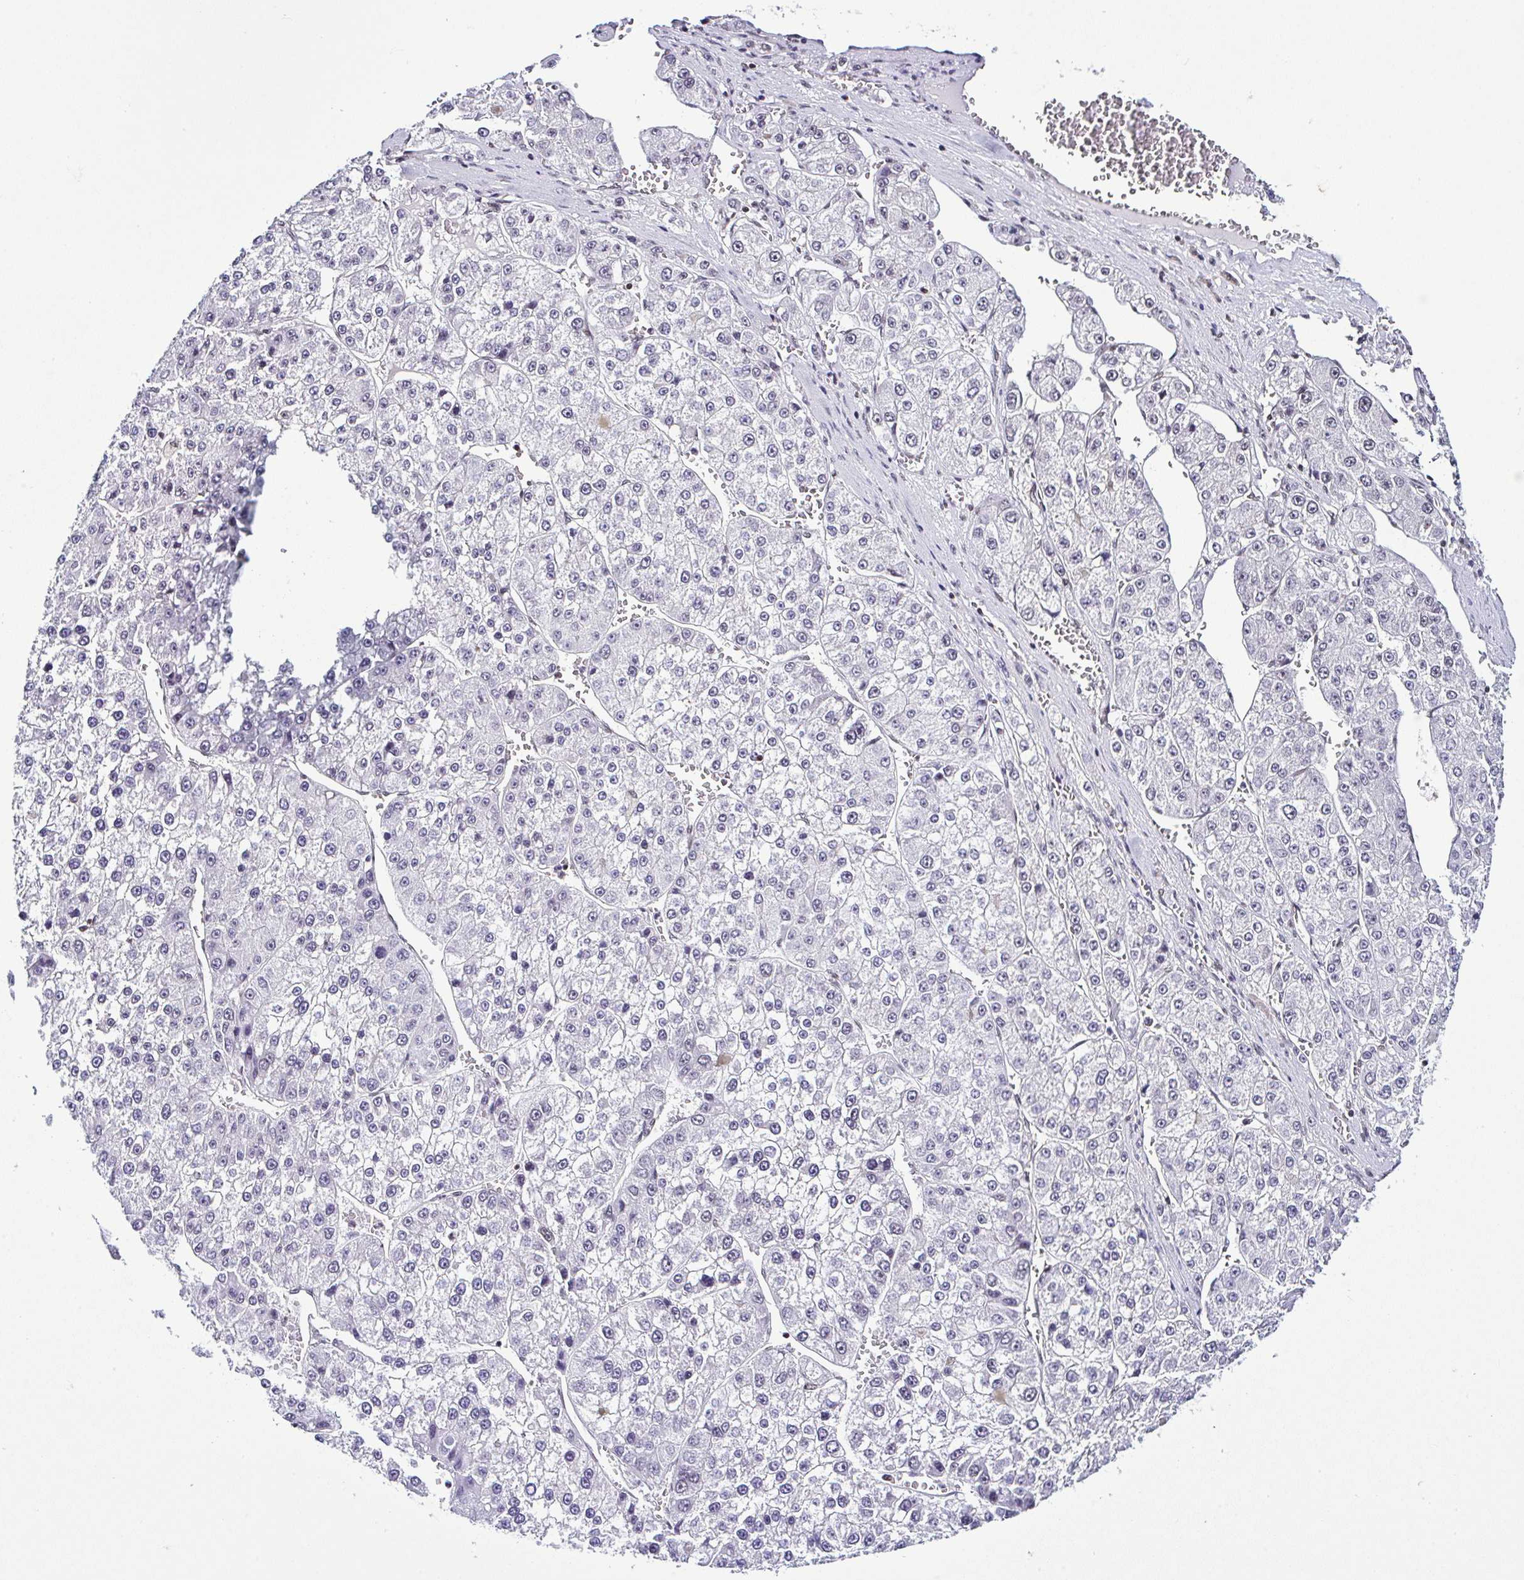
{"staining": {"intensity": "weak", "quantity": "<25%", "location": "nuclear"}, "tissue": "liver cancer", "cell_type": "Tumor cells", "image_type": "cancer", "snomed": [{"axis": "morphology", "description": "Carcinoma, Hepatocellular, NOS"}, {"axis": "topography", "description": "Liver"}], "caption": "Image shows no protein positivity in tumor cells of liver cancer (hepatocellular carcinoma) tissue.", "gene": "DR1", "patient": {"sex": "female", "age": 73}}